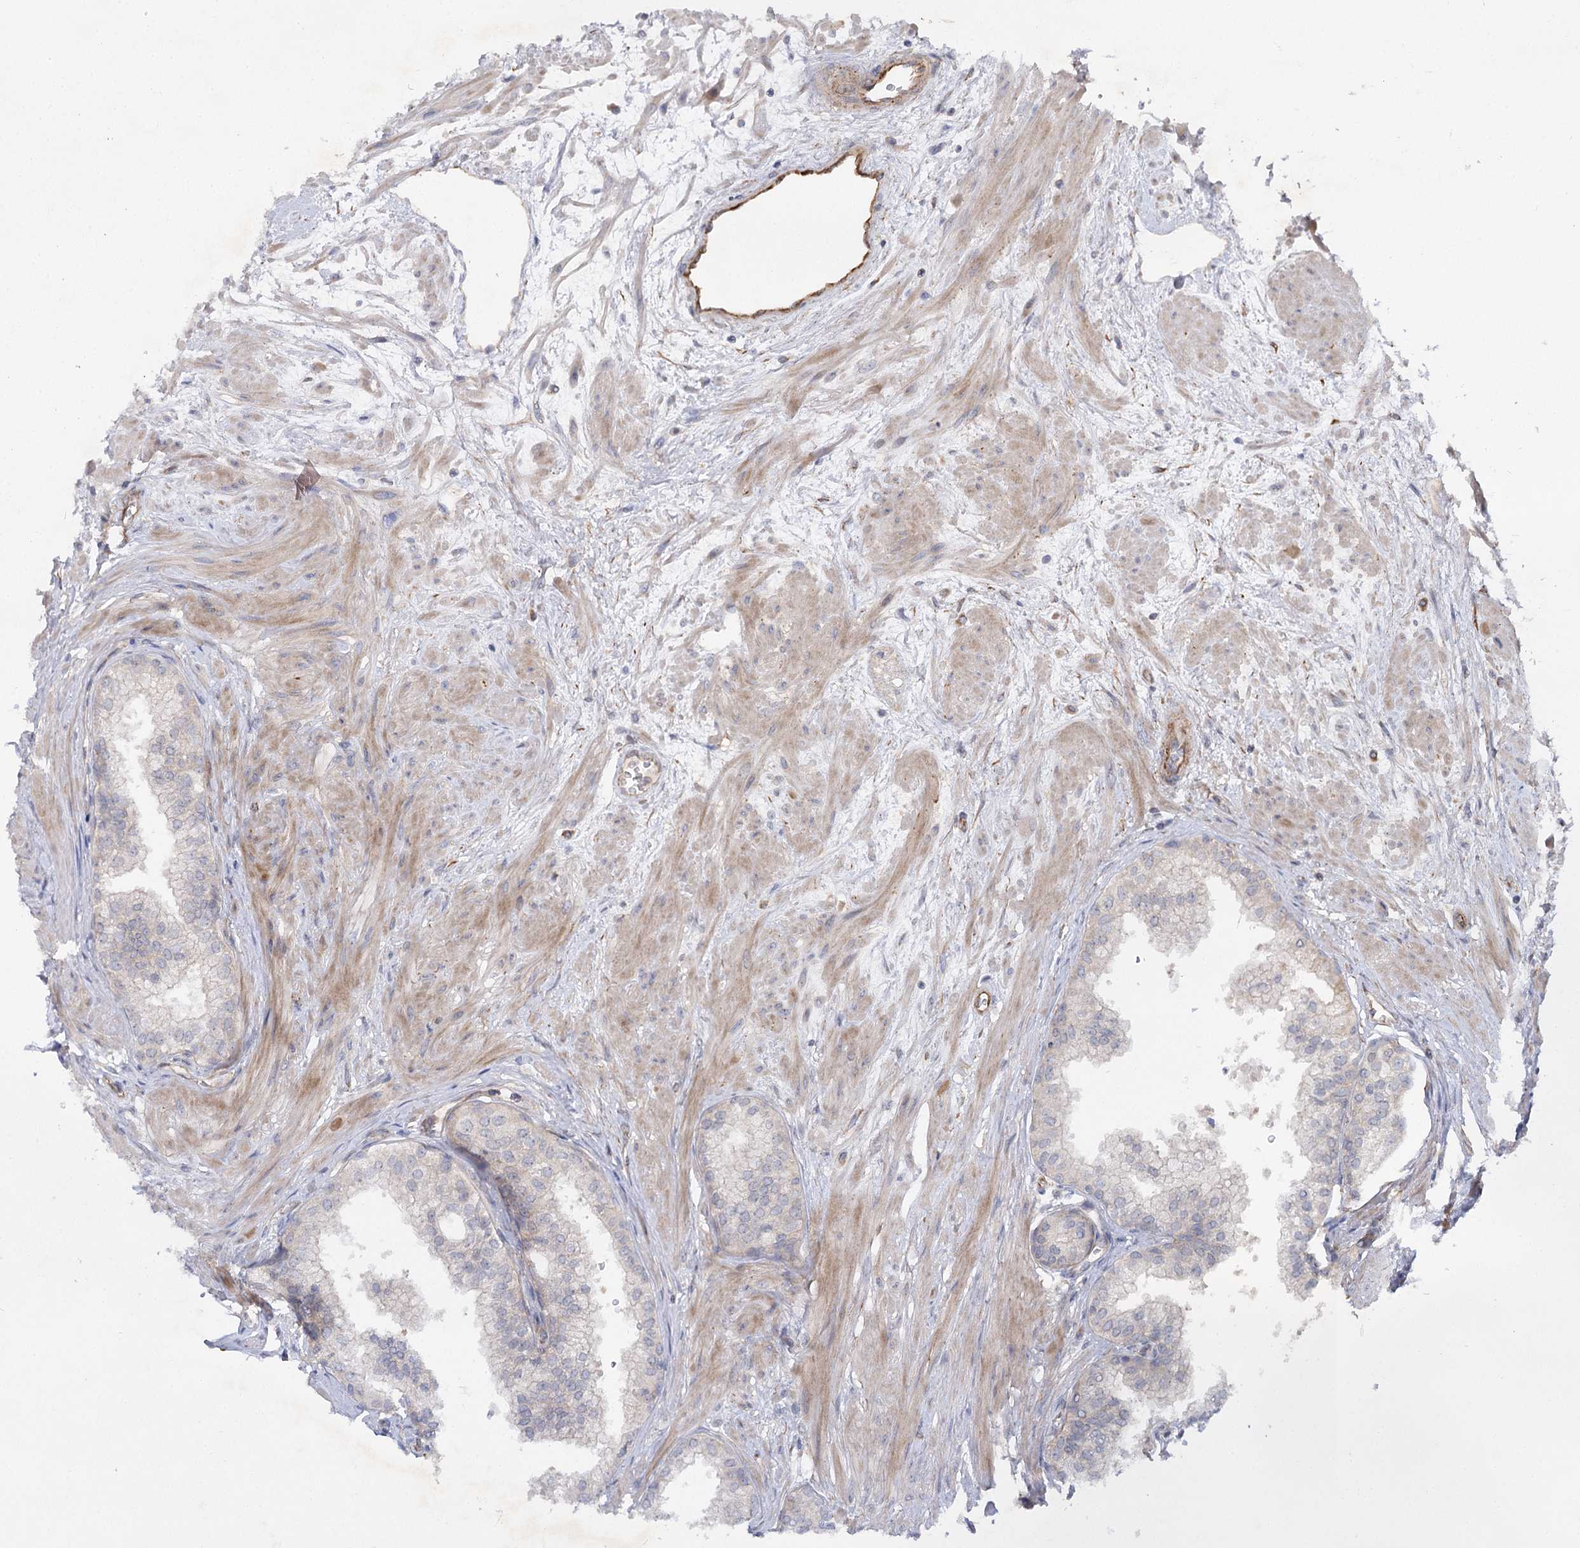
{"staining": {"intensity": "weak", "quantity": "<25%", "location": "cytoplasmic/membranous"}, "tissue": "prostate", "cell_type": "Glandular cells", "image_type": "normal", "snomed": [{"axis": "morphology", "description": "Normal tissue, NOS"}, {"axis": "topography", "description": "Prostate"}], "caption": "Immunohistochemistry of normal human prostate demonstrates no staining in glandular cells.", "gene": "KIAA0825", "patient": {"sex": "male", "age": 60}}